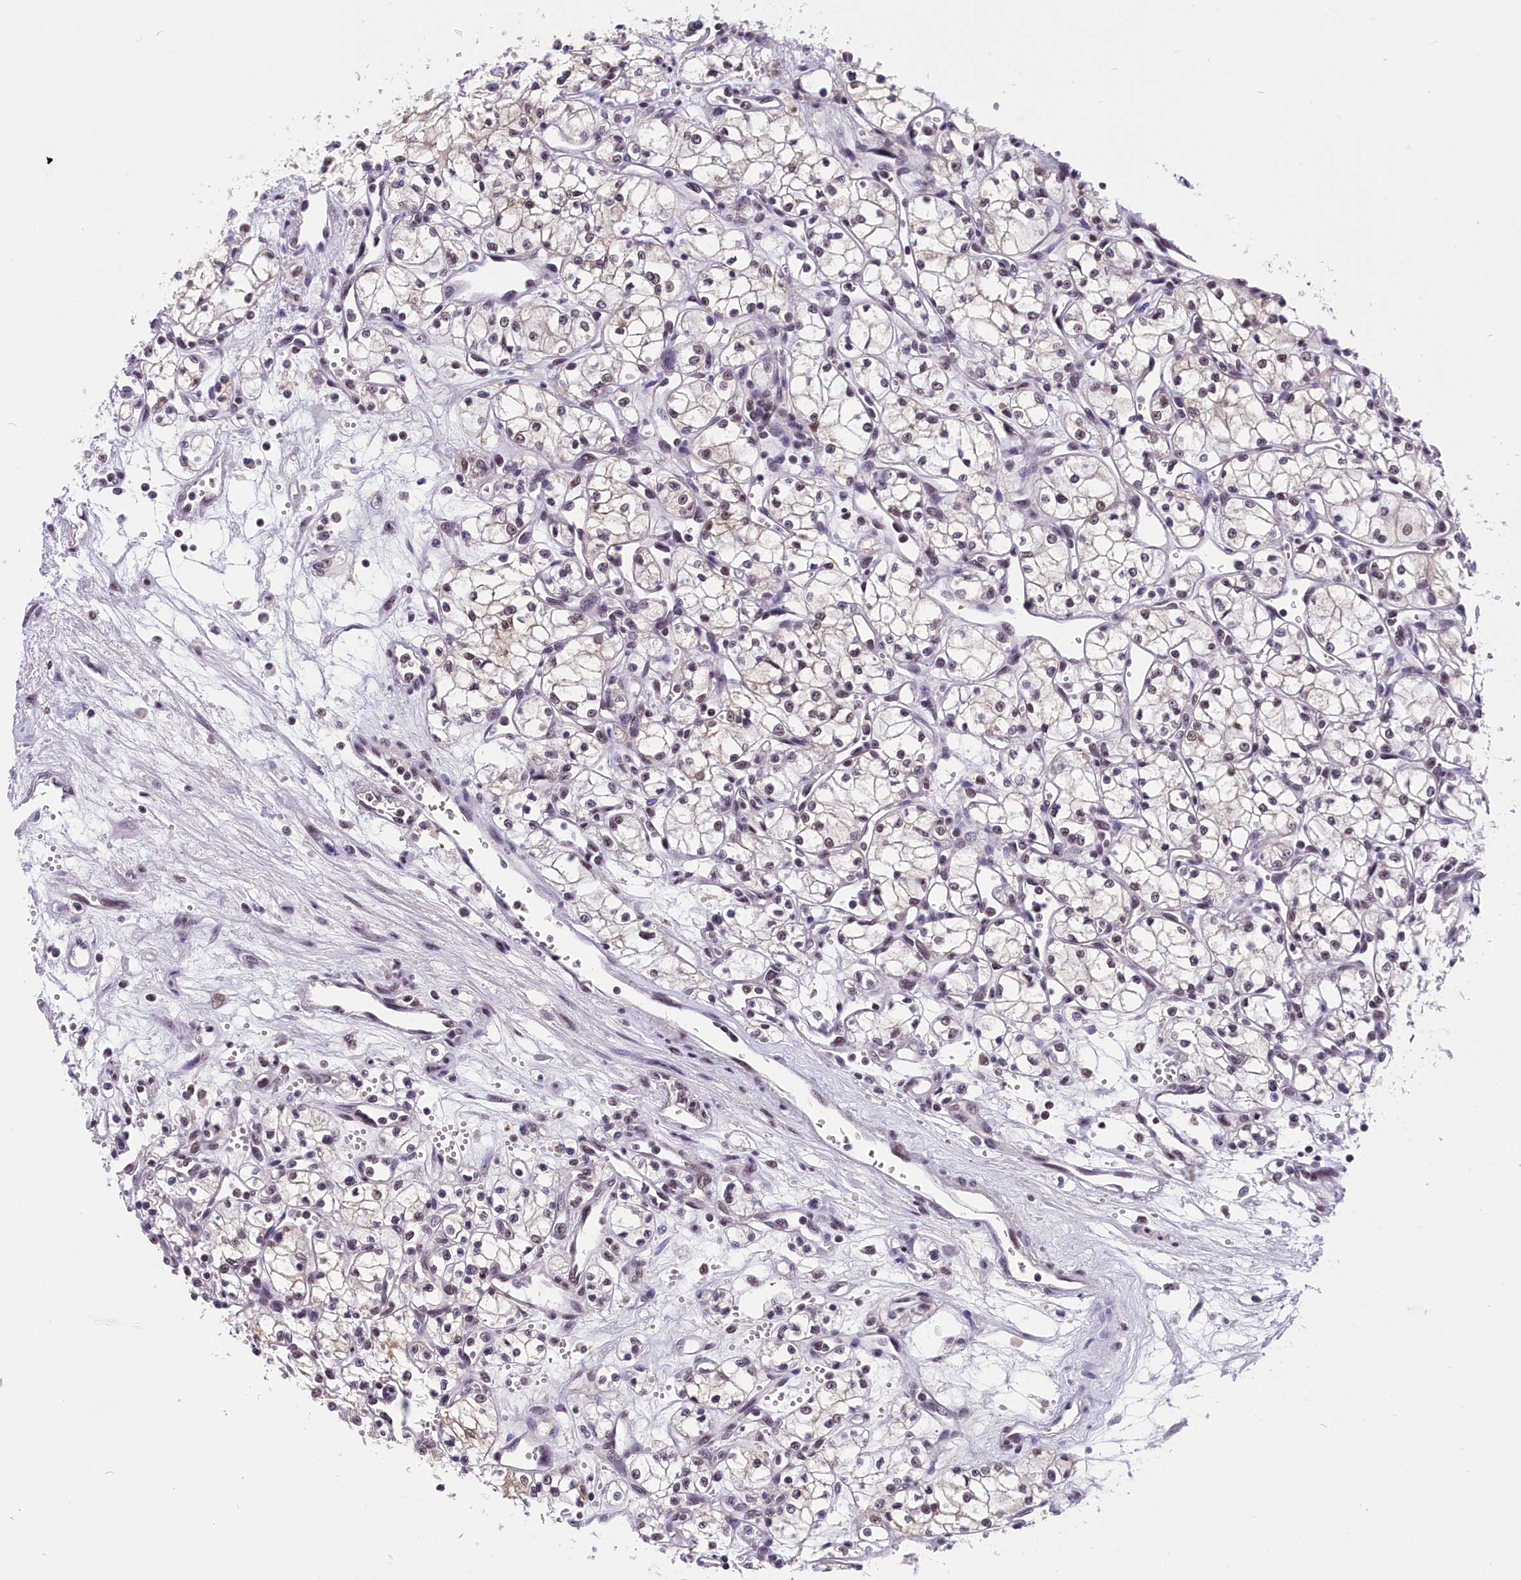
{"staining": {"intensity": "weak", "quantity": "<25%", "location": "nuclear"}, "tissue": "renal cancer", "cell_type": "Tumor cells", "image_type": "cancer", "snomed": [{"axis": "morphology", "description": "Adenocarcinoma, NOS"}, {"axis": "topography", "description": "Kidney"}], "caption": "The immunohistochemistry (IHC) micrograph has no significant expression in tumor cells of adenocarcinoma (renal) tissue.", "gene": "ZC3H4", "patient": {"sex": "male", "age": 59}}